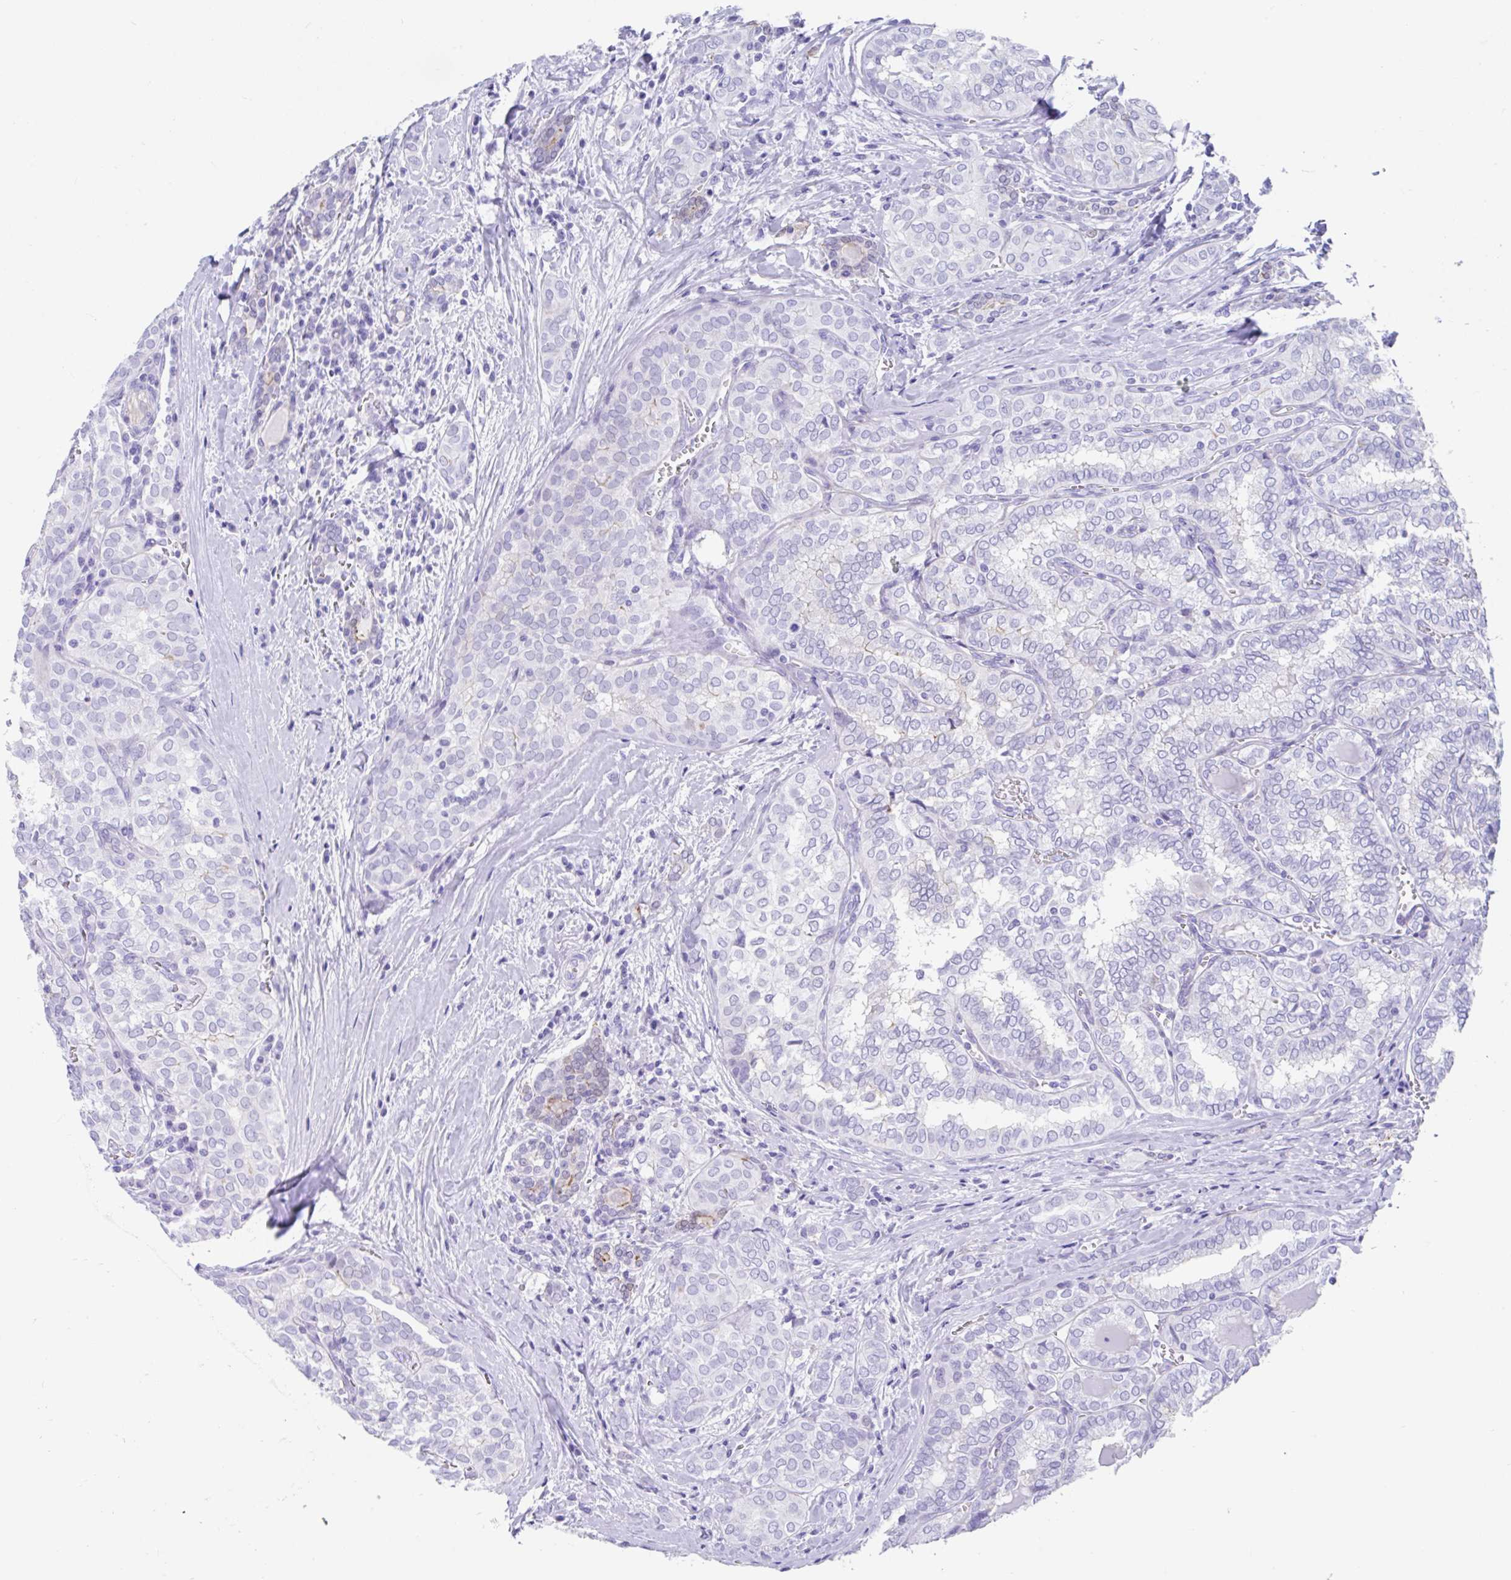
{"staining": {"intensity": "negative", "quantity": "none", "location": "none"}, "tissue": "thyroid cancer", "cell_type": "Tumor cells", "image_type": "cancer", "snomed": [{"axis": "morphology", "description": "Papillary adenocarcinoma, NOS"}, {"axis": "topography", "description": "Thyroid gland"}], "caption": "Tumor cells are negative for protein expression in human thyroid papillary adenocarcinoma.", "gene": "FAM107A", "patient": {"sex": "female", "age": 30}}